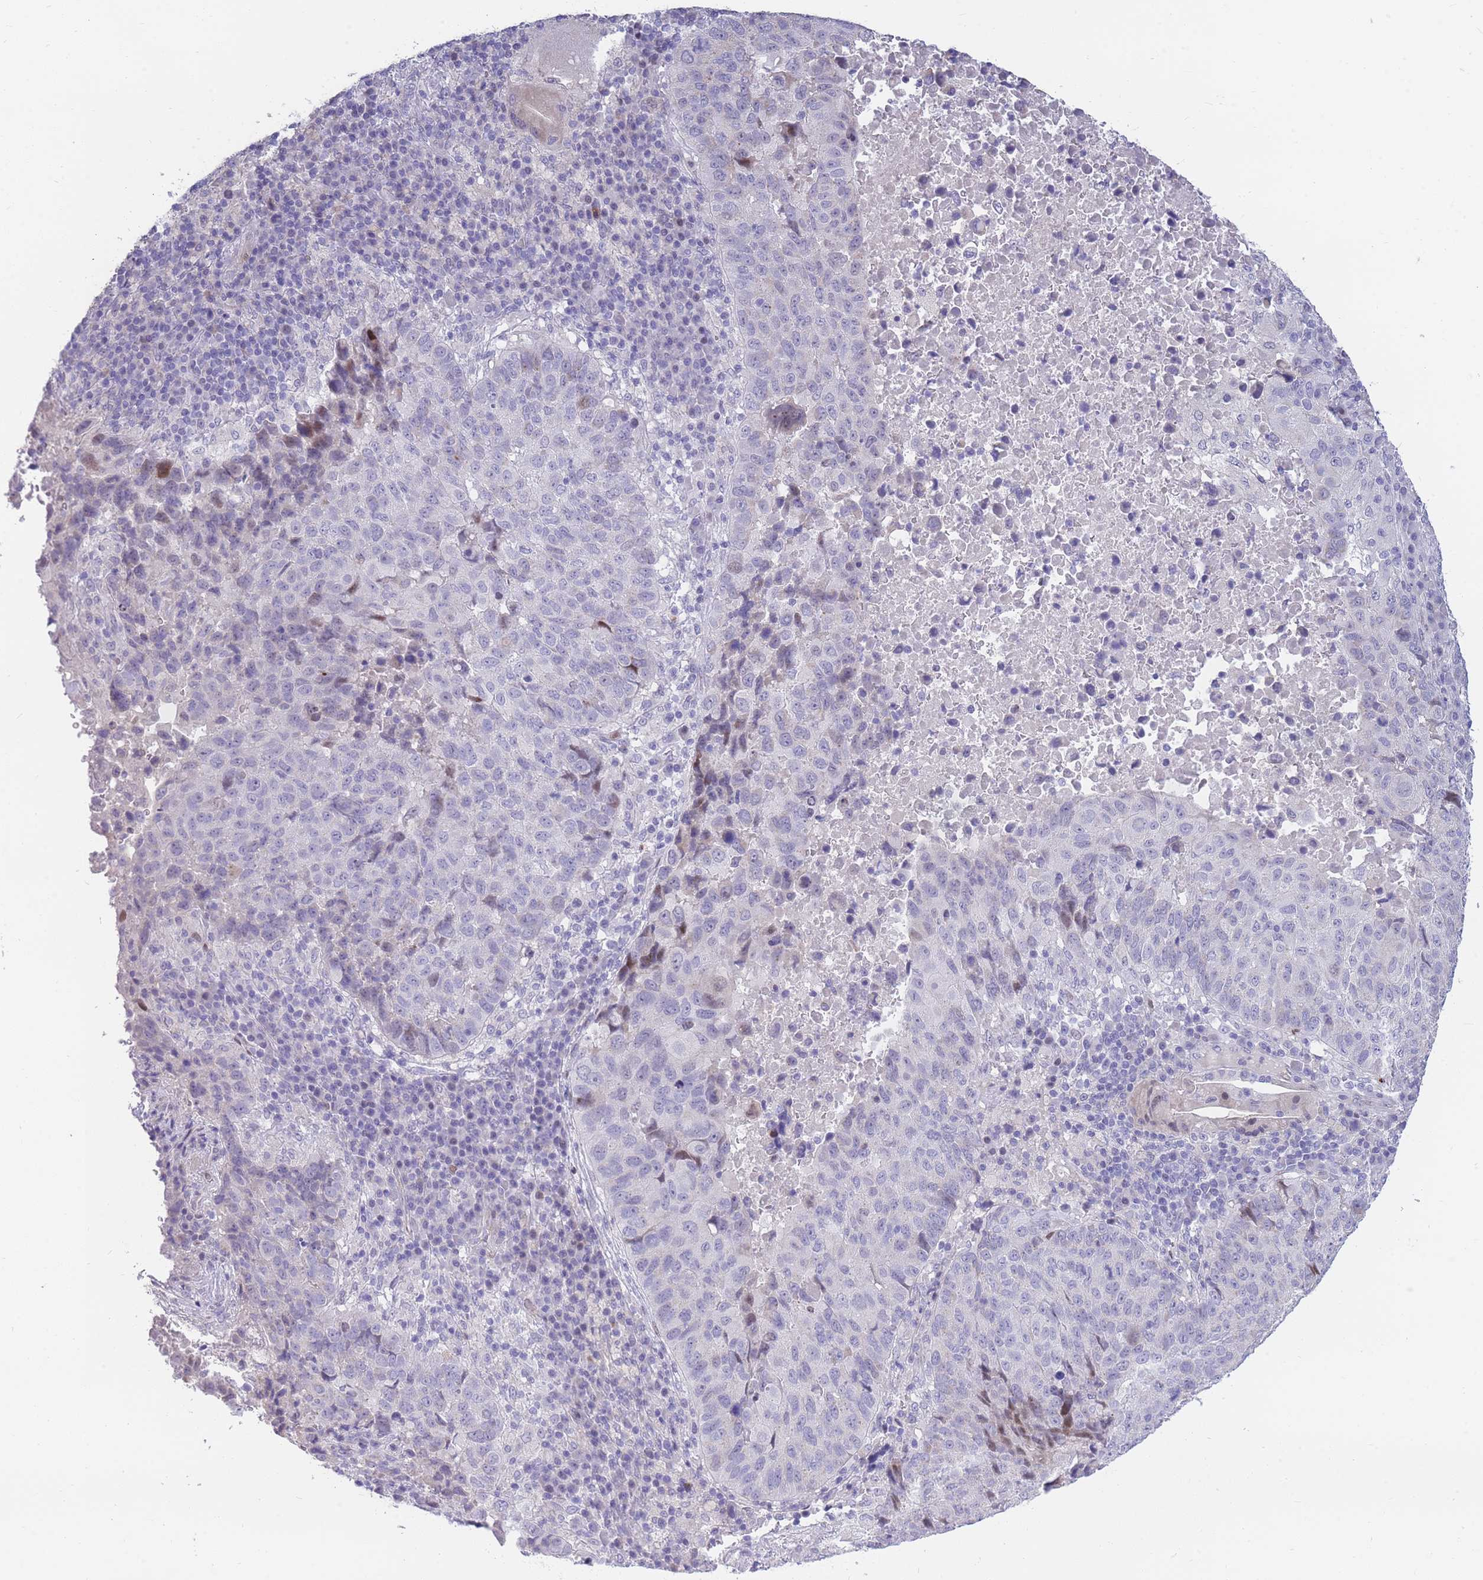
{"staining": {"intensity": "negative", "quantity": "none", "location": "none"}, "tissue": "lung cancer", "cell_type": "Tumor cells", "image_type": "cancer", "snomed": [{"axis": "morphology", "description": "Squamous cell carcinoma, NOS"}, {"axis": "topography", "description": "Lung"}], "caption": "Photomicrograph shows no significant protein staining in tumor cells of lung squamous cell carcinoma. Brightfield microscopy of IHC stained with DAB (3,3'-diaminobenzidine) (brown) and hematoxylin (blue), captured at high magnification.", "gene": "SHCBP1", "patient": {"sex": "male", "age": 73}}